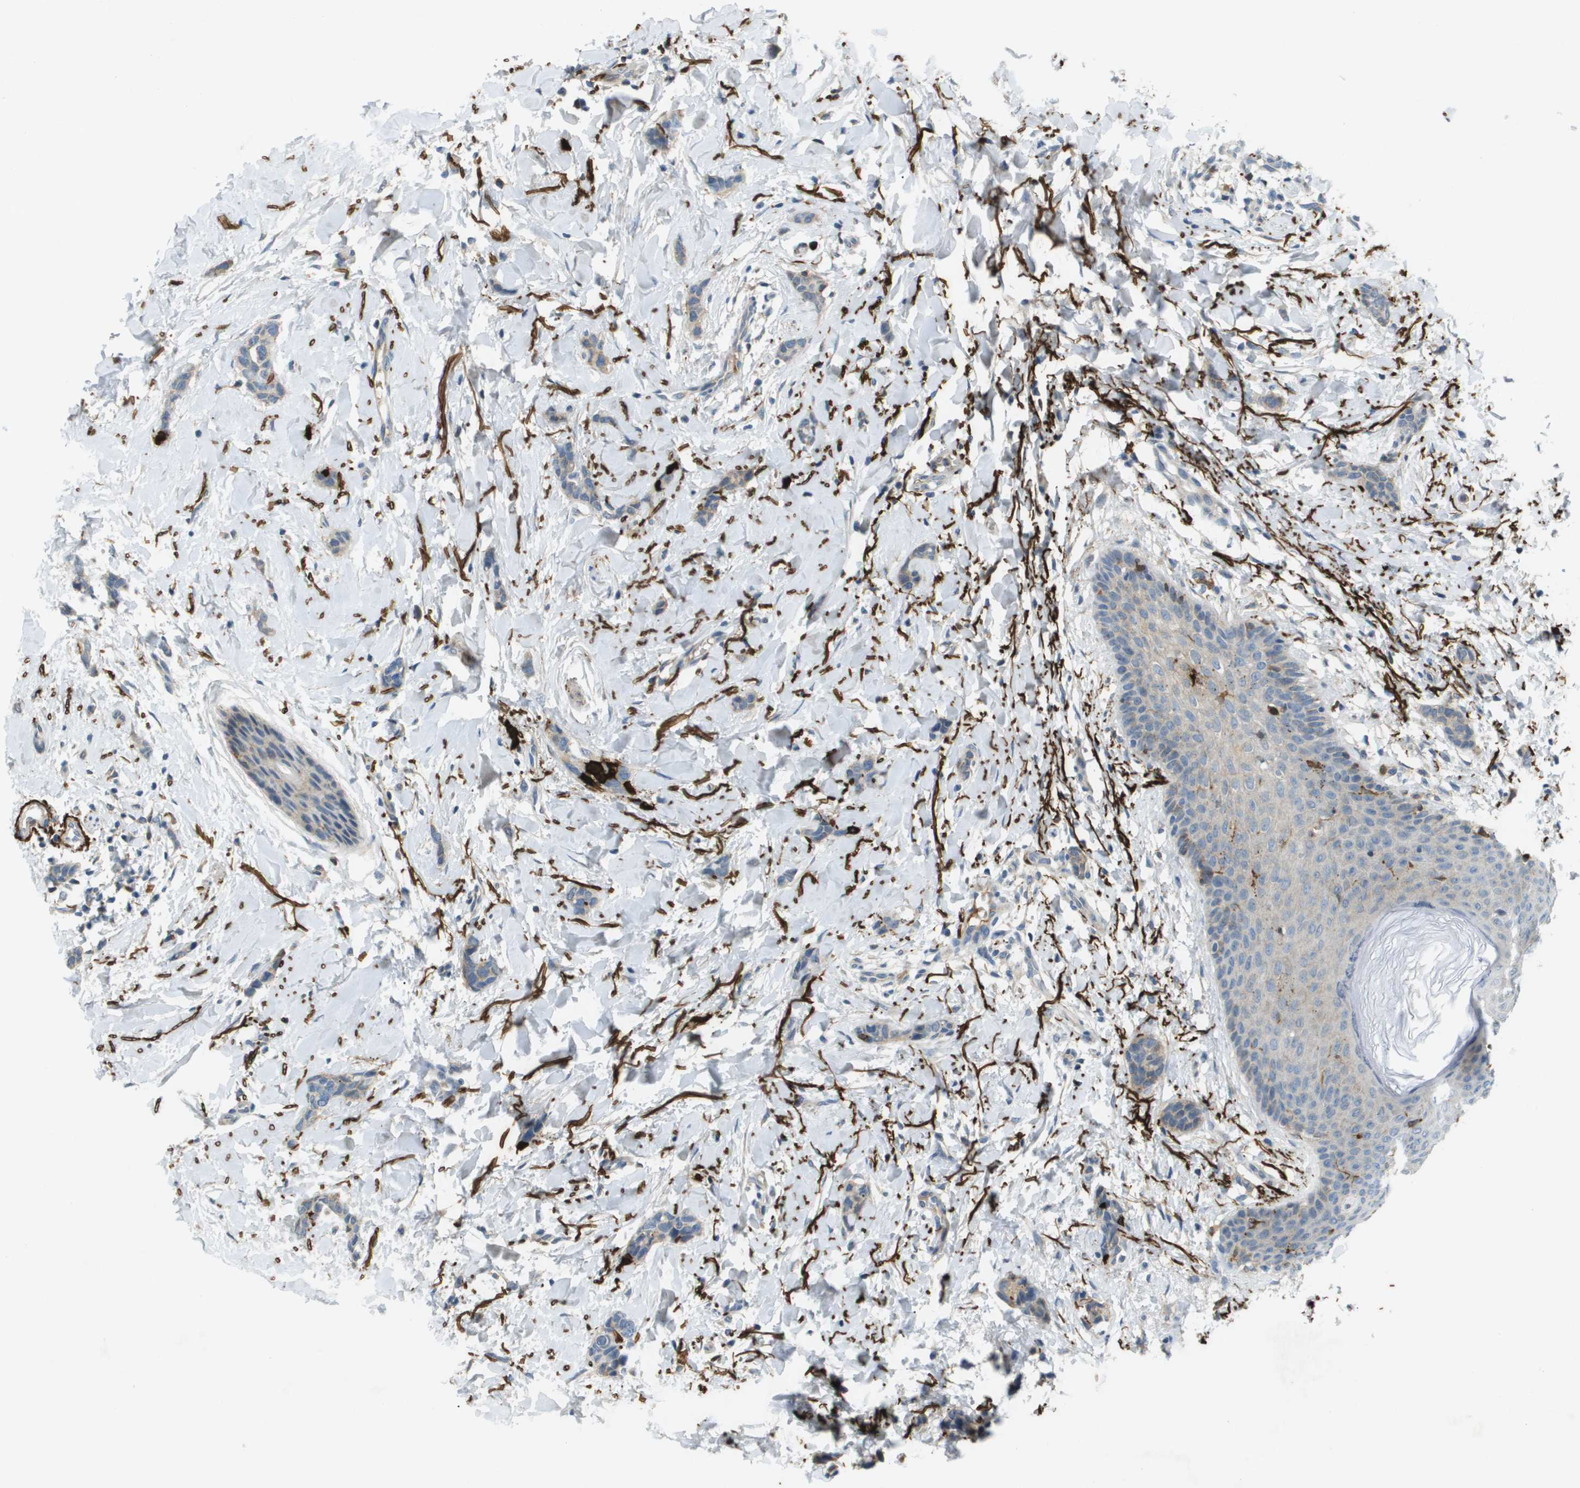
{"staining": {"intensity": "negative", "quantity": "none", "location": "none"}, "tissue": "breast cancer", "cell_type": "Tumor cells", "image_type": "cancer", "snomed": [{"axis": "morphology", "description": "Lobular carcinoma"}, {"axis": "topography", "description": "Skin"}, {"axis": "topography", "description": "Breast"}], "caption": "An immunohistochemistry (IHC) histopathology image of breast lobular carcinoma is shown. There is no staining in tumor cells of breast lobular carcinoma. Brightfield microscopy of IHC stained with DAB (3,3'-diaminobenzidine) (brown) and hematoxylin (blue), captured at high magnification.", "gene": "VTN", "patient": {"sex": "female", "age": 46}}